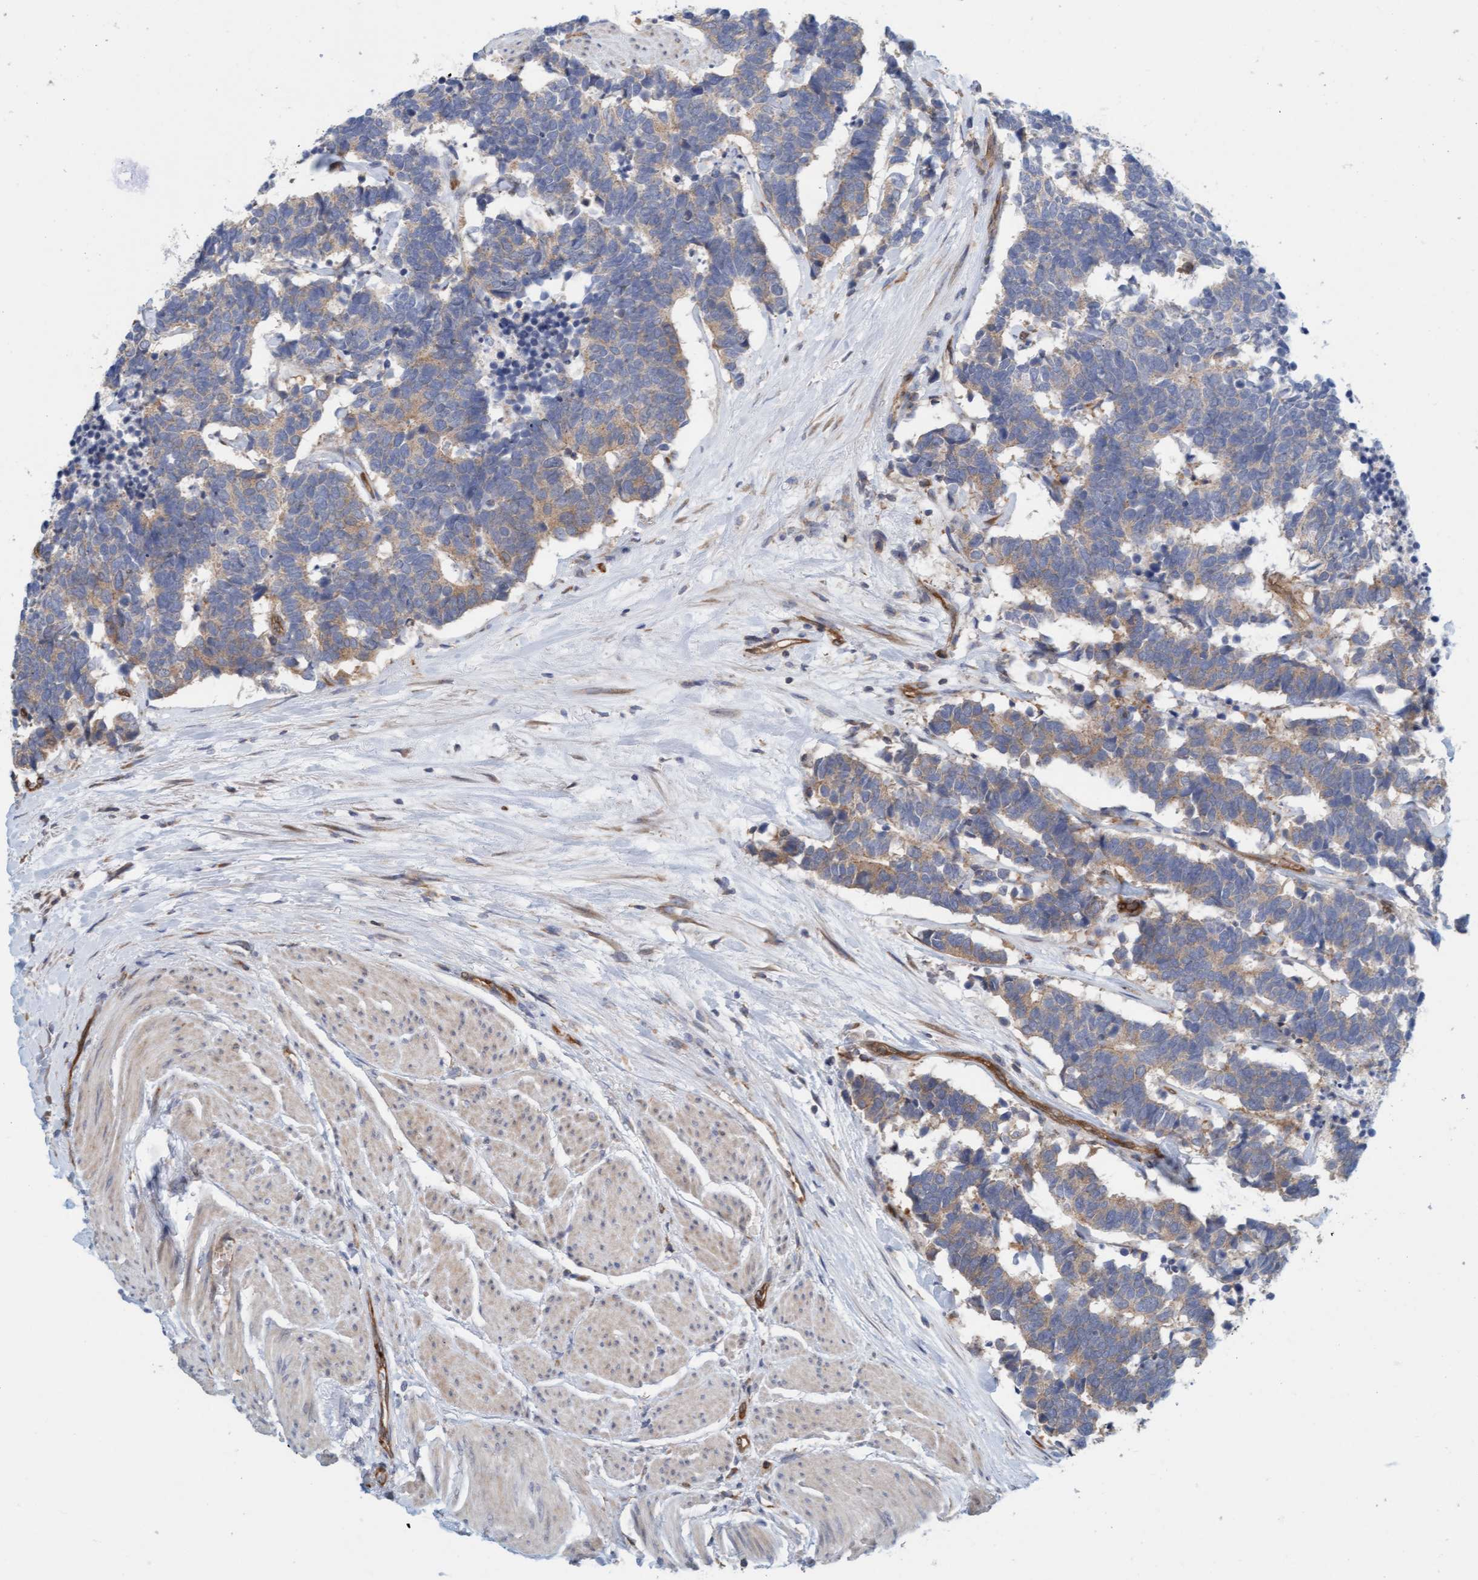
{"staining": {"intensity": "weak", "quantity": "25%-75%", "location": "cytoplasmic/membranous"}, "tissue": "carcinoid", "cell_type": "Tumor cells", "image_type": "cancer", "snomed": [{"axis": "morphology", "description": "Carcinoma, NOS"}, {"axis": "morphology", "description": "Carcinoid, malignant, NOS"}, {"axis": "topography", "description": "Urinary bladder"}], "caption": "IHC of human carcinoid displays low levels of weak cytoplasmic/membranous staining in approximately 25%-75% of tumor cells.", "gene": "PRKD2", "patient": {"sex": "male", "age": 57}}